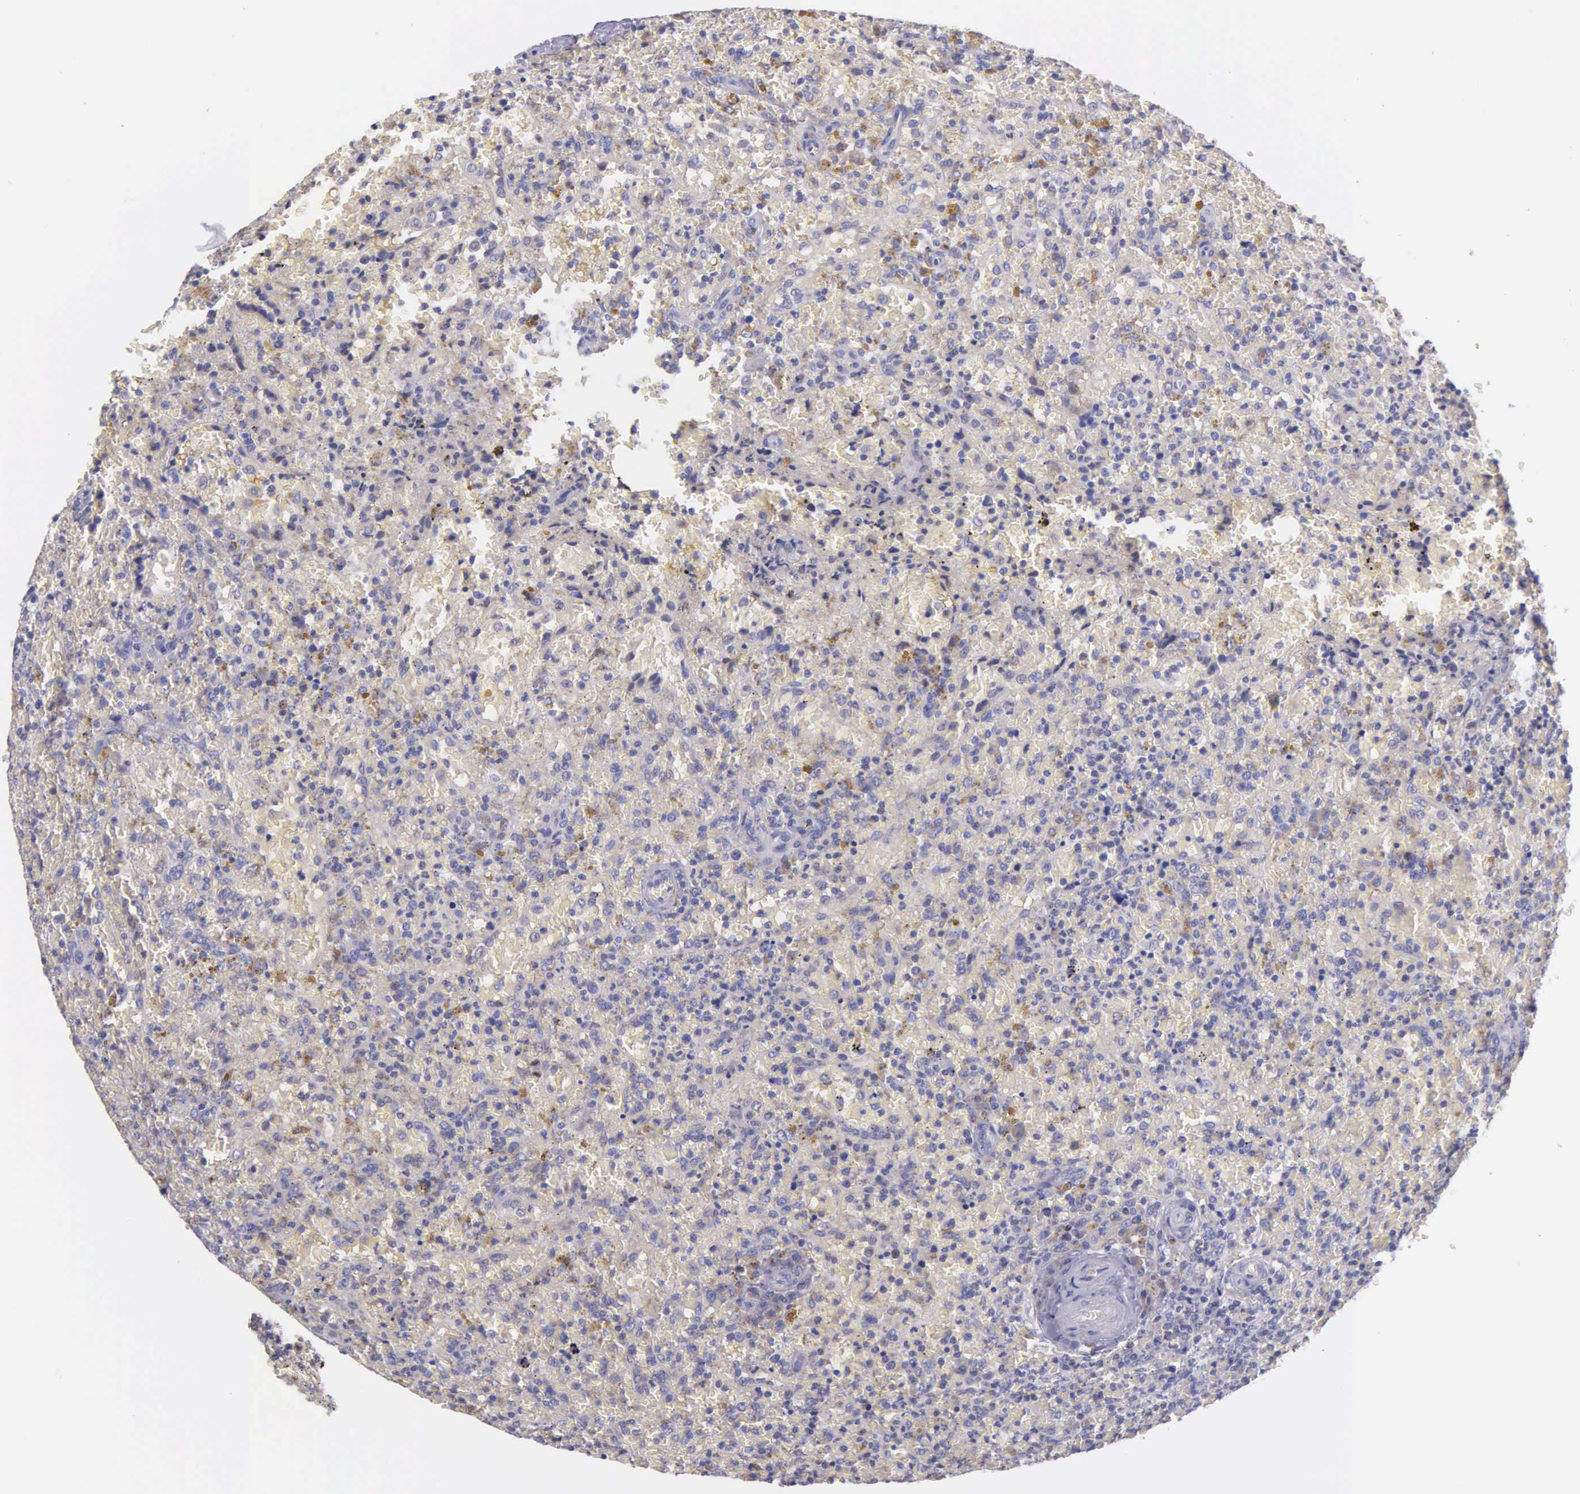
{"staining": {"intensity": "weak", "quantity": ">75%", "location": "cytoplasmic/membranous"}, "tissue": "lymphoma", "cell_type": "Tumor cells", "image_type": "cancer", "snomed": [{"axis": "morphology", "description": "Malignant lymphoma, non-Hodgkin's type, High grade"}, {"axis": "topography", "description": "Spleen"}, {"axis": "topography", "description": "Lymph node"}], "caption": "Malignant lymphoma, non-Hodgkin's type (high-grade) was stained to show a protein in brown. There is low levels of weak cytoplasmic/membranous positivity in approximately >75% of tumor cells. The protein of interest is shown in brown color, while the nuclei are stained blue.", "gene": "MIA2", "patient": {"sex": "female", "age": 70}}